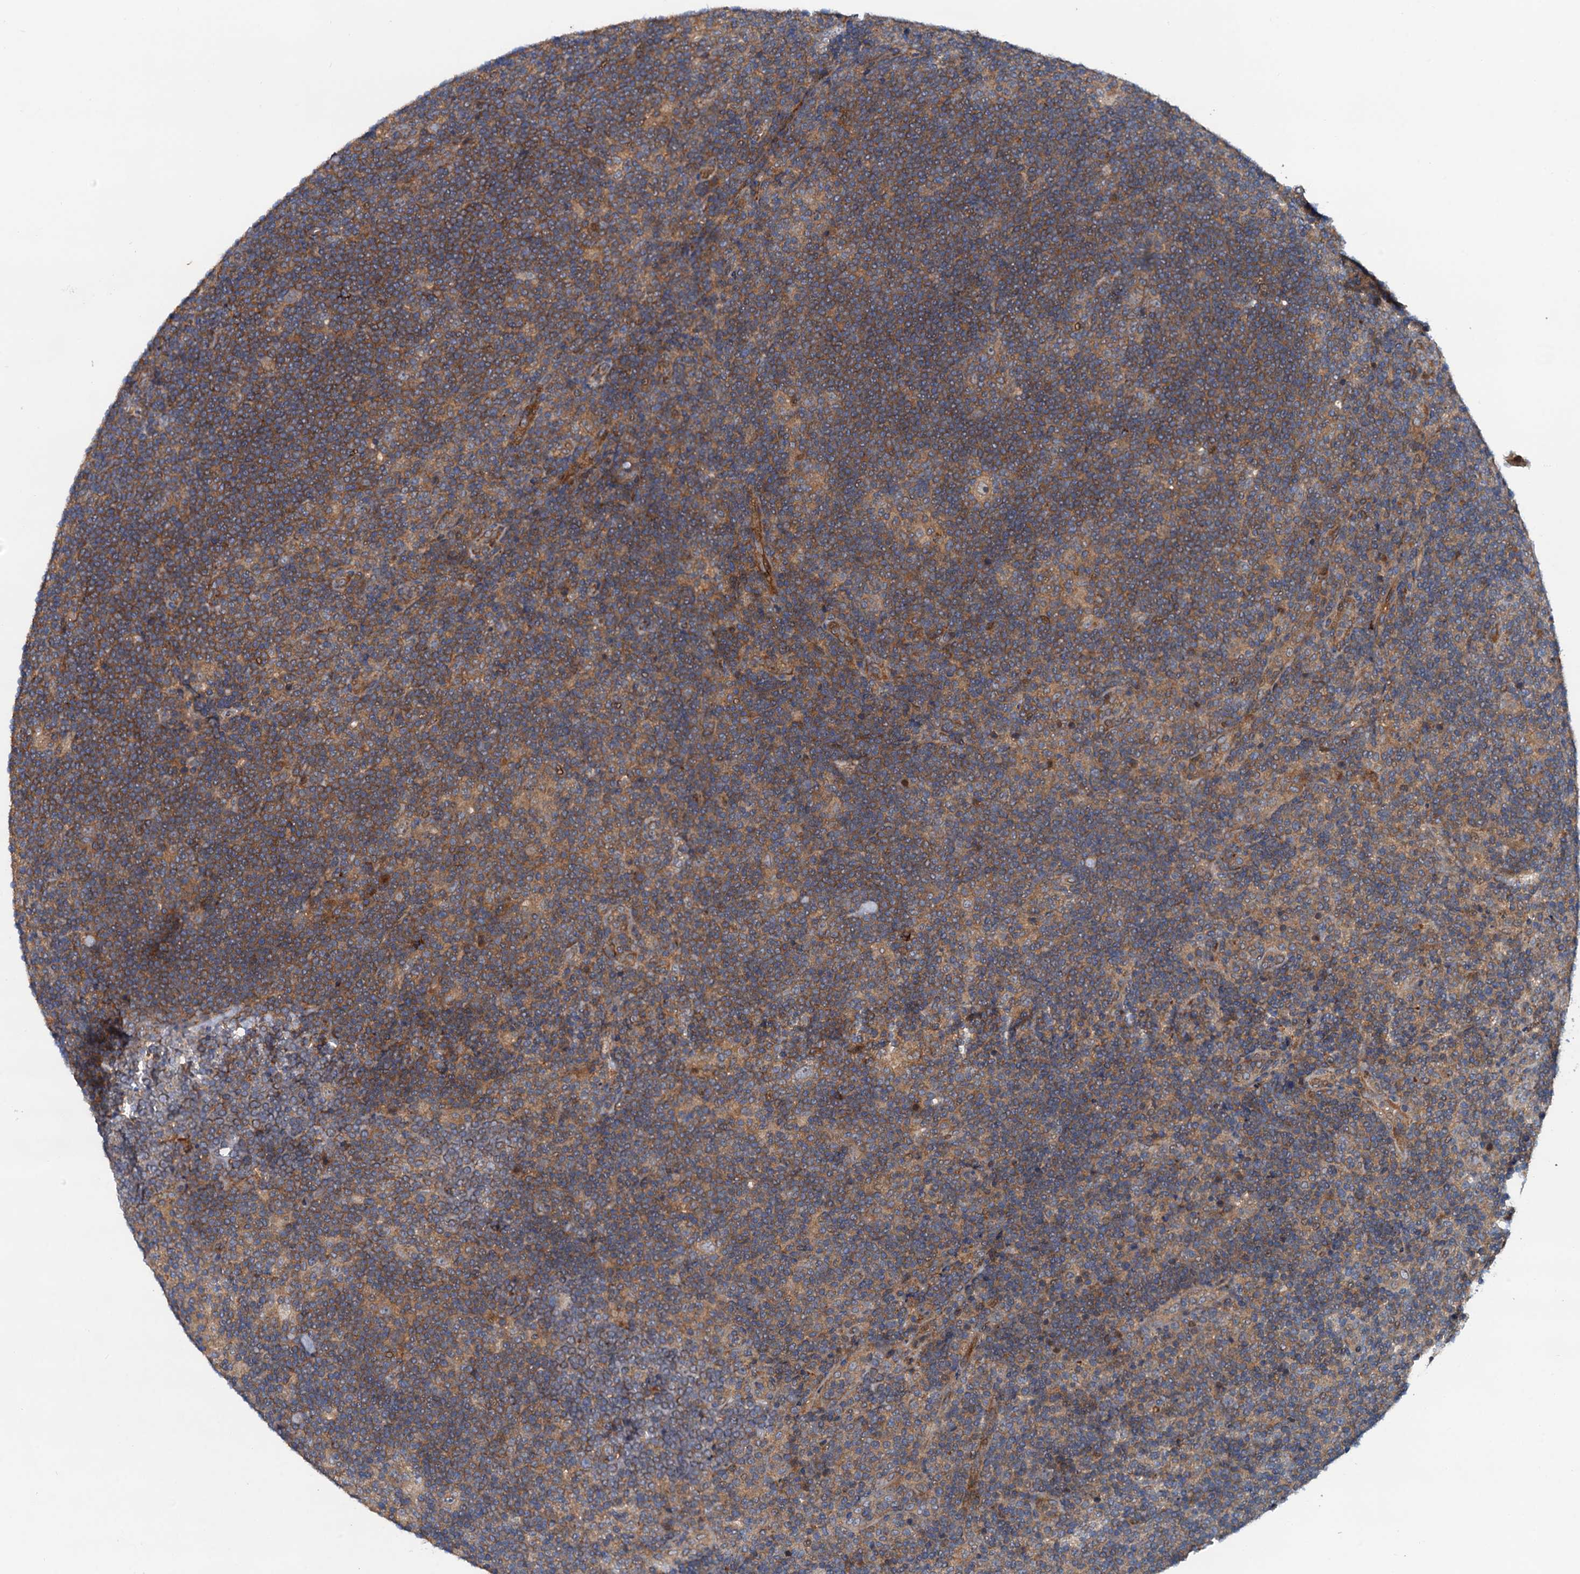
{"staining": {"intensity": "weak", "quantity": "25%-75%", "location": "cytoplasmic/membranous"}, "tissue": "lymphoma", "cell_type": "Tumor cells", "image_type": "cancer", "snomed": [{"axis": "morphology", "description": "Hodgkin's disease, NOS"}, {"axis": "topography", "description": "Lymph node"}], "caption": "A low amount of weak cytoplasmic/membranous positivity is appreciated in approximately 25%-75% of tumor cells in Hodgkin's disease tissue.", "gene": "EFL1", "patient": {"sex": "female", "age": 57}}